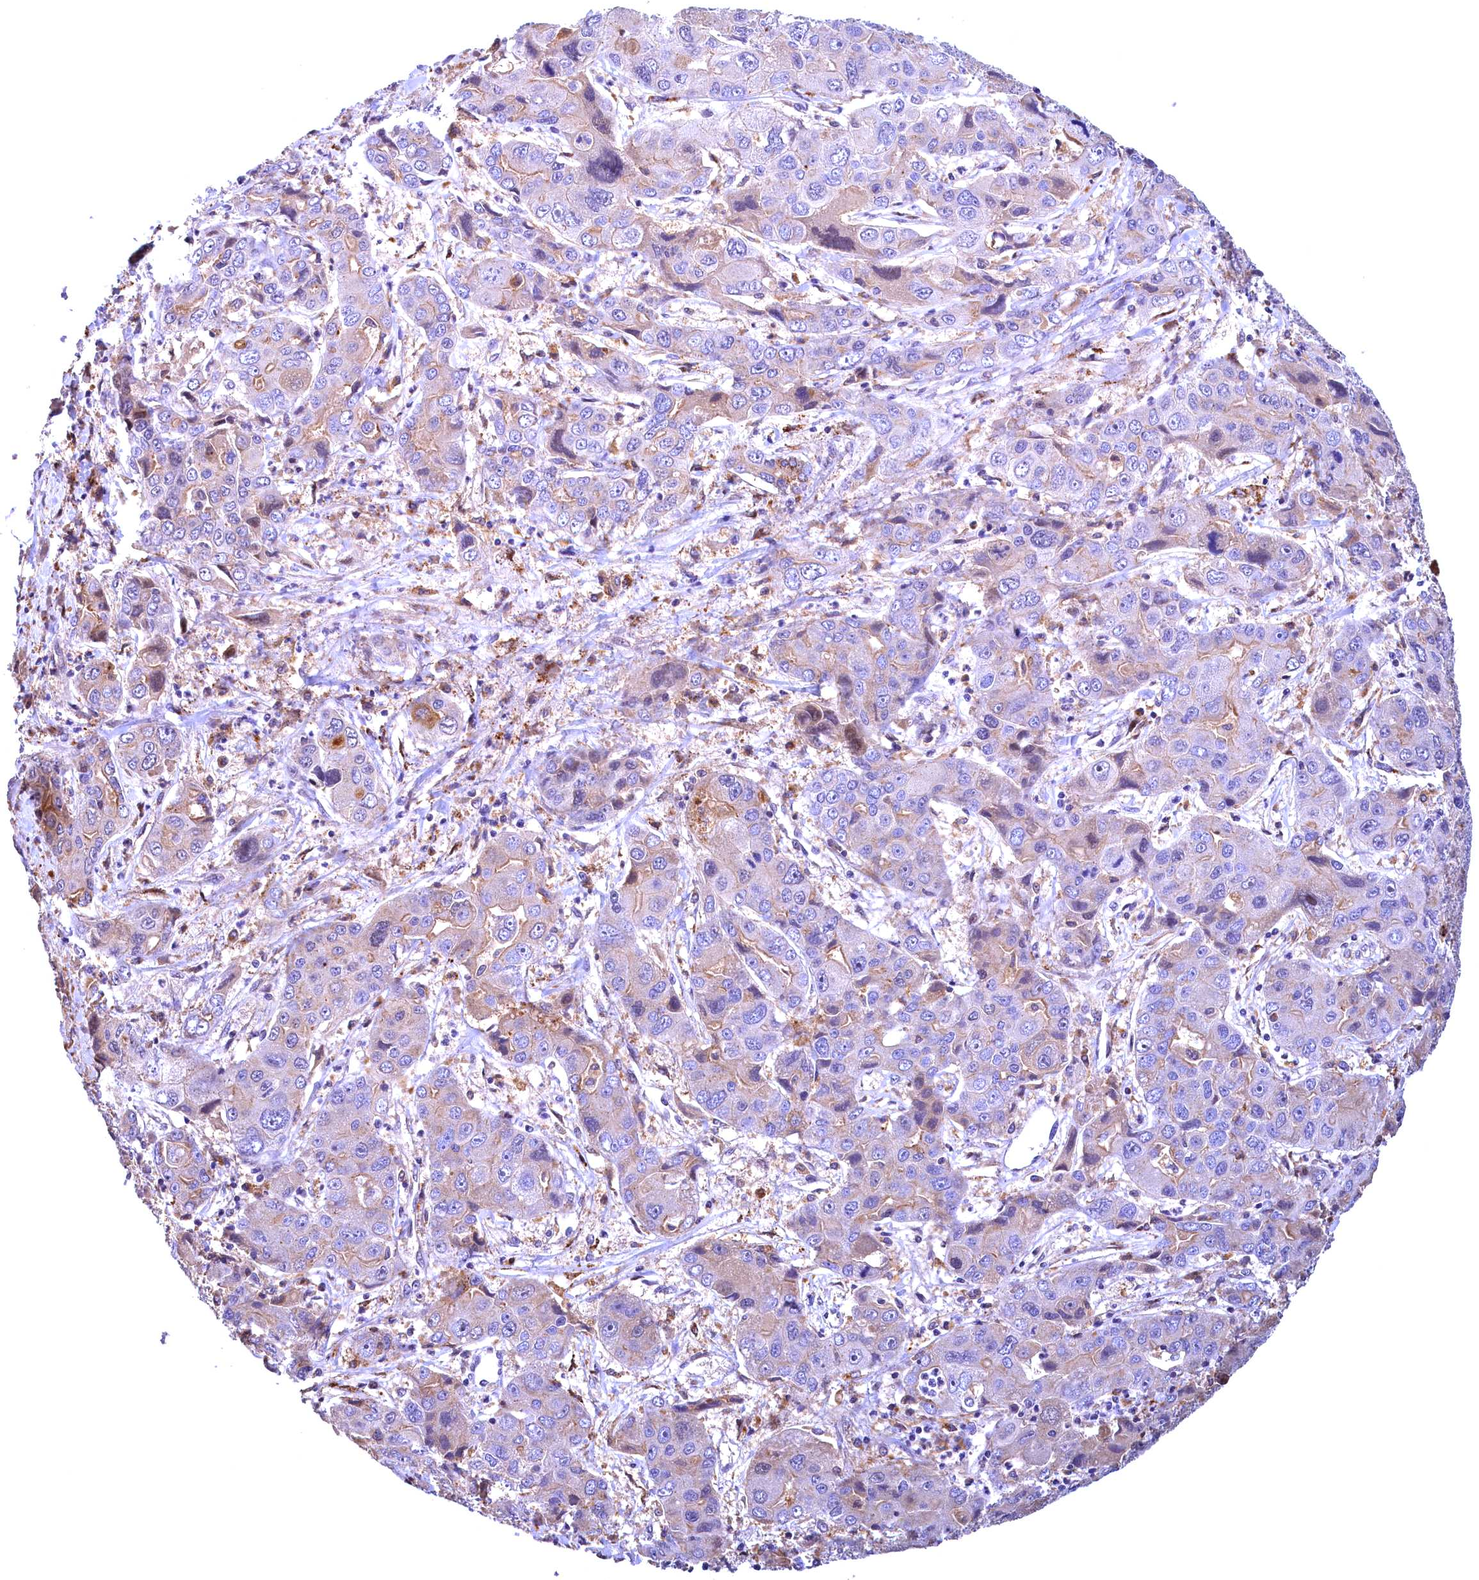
{"staining": {"intensity": "weak", "quantity": "<25%", "location": "cytoplasmic/membranous"}, "tissue": "liver cancer", "cell_type": "Tumor cells", "image_type": "cancer", "snomed": [{"axis": "morphology", "description": "Cholangiocarcinoma"}, {"axis": "topography", "description": "Liver"}], "caption": "Cholangiocarcinoma (liver) was stained to show a protein in brown. There is no significant expression in tumor cells. (Brightfield microscopy of DAB (3,3'-diaminobenzidine) IHC at high magnification).", "gene": "NAIP", "patient": {"sex": "male", "age": 67}}